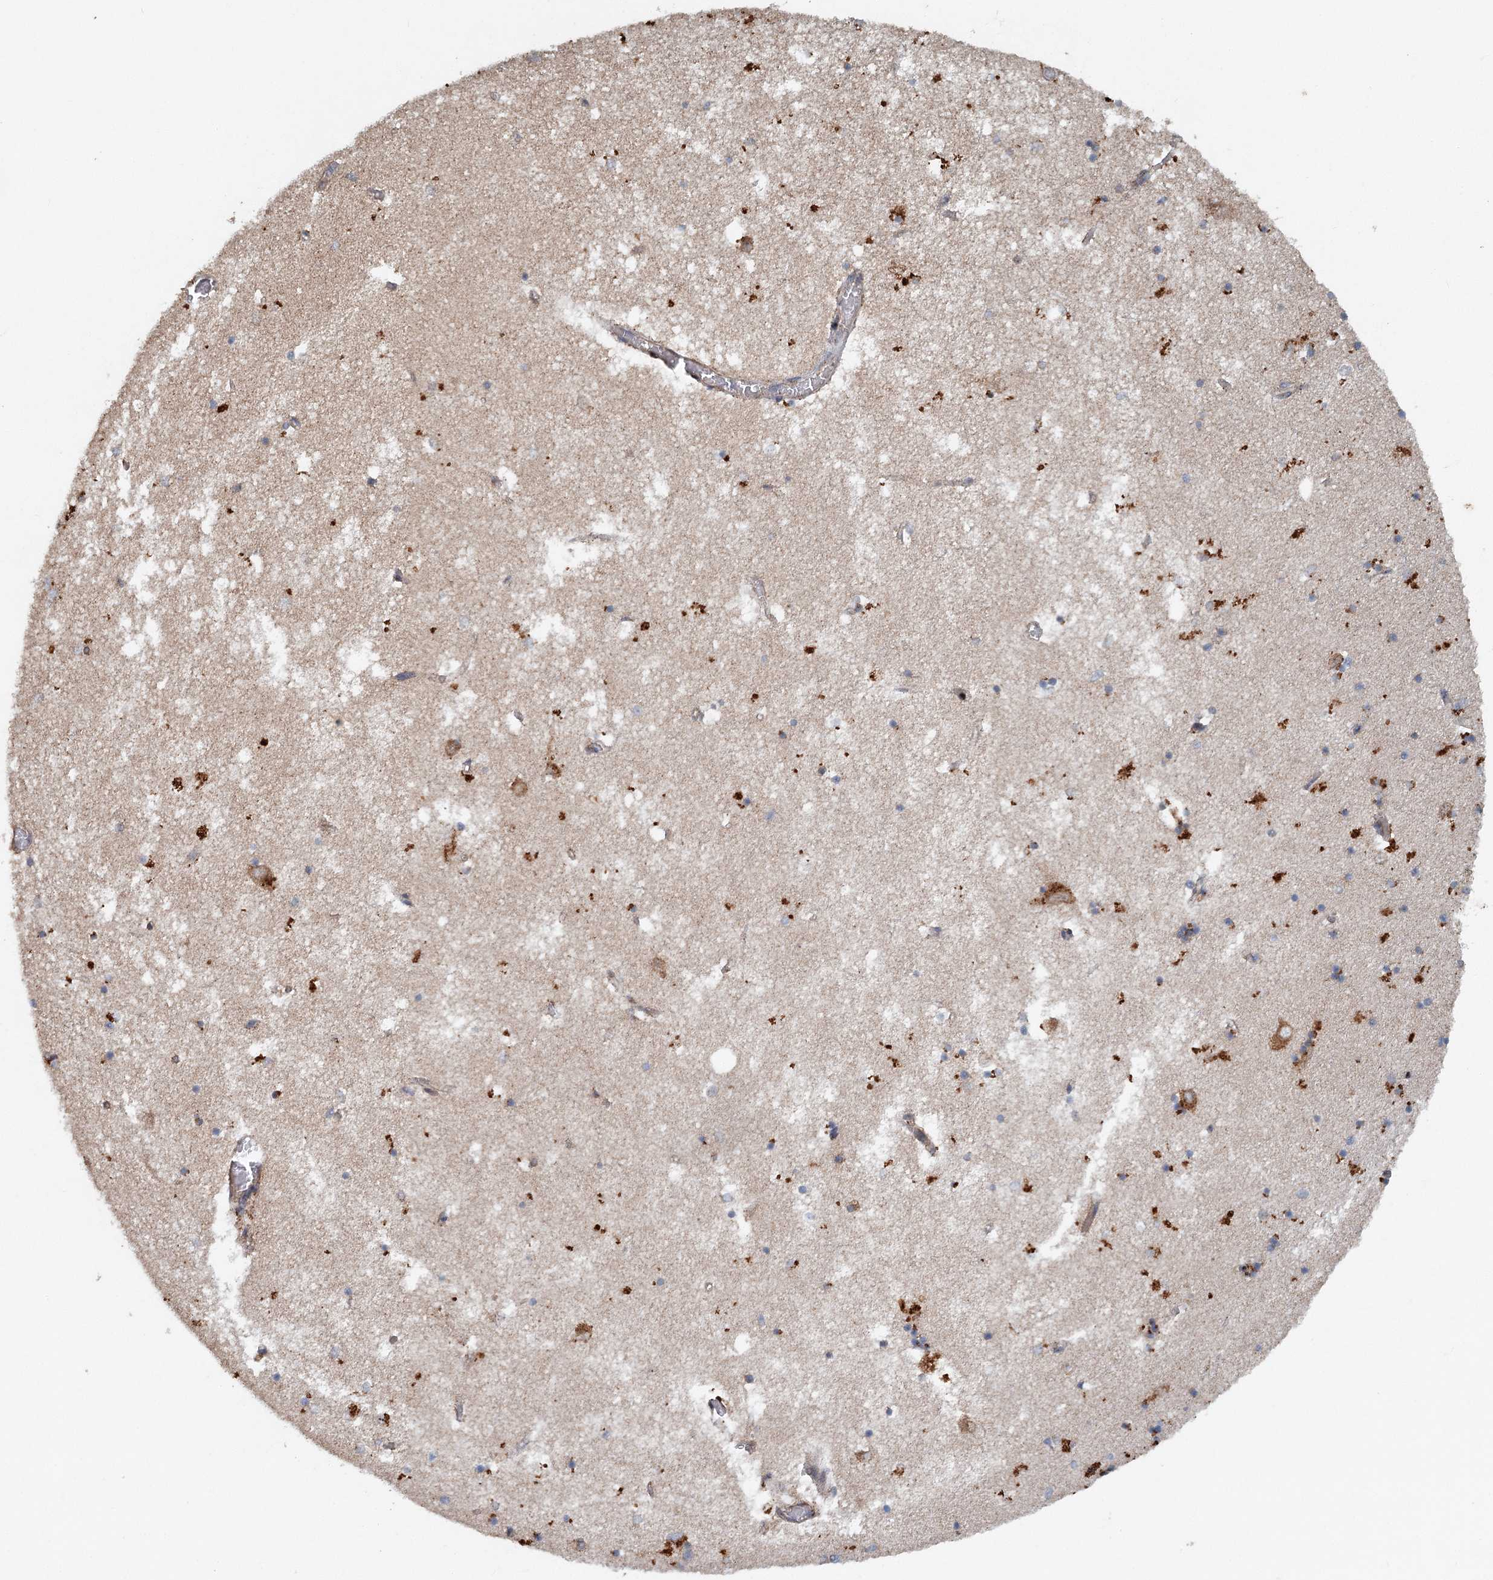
{"staining": {"intensity": "moderate", "quantity": "<25%", "location": "cytoplasmic/membranous"}, "tissue": "hippocampus", "cell_type": "Glial cells", "image_type": "normal", "snomed": [{"axis": "morphology", "description": "Normal tissue, NOS"}, {"axis": "topography", "description": "Hippocampus"}], "caption": "Hippocampus stained with IHC reveals moderate cytoplasmic/membranous expression in approximately <25% of glial cells. (Brightfield microscopy of DAB IHC at high magnification).", "gene": "SRPX2", "patient": {"sex": "male", "age": 70}}